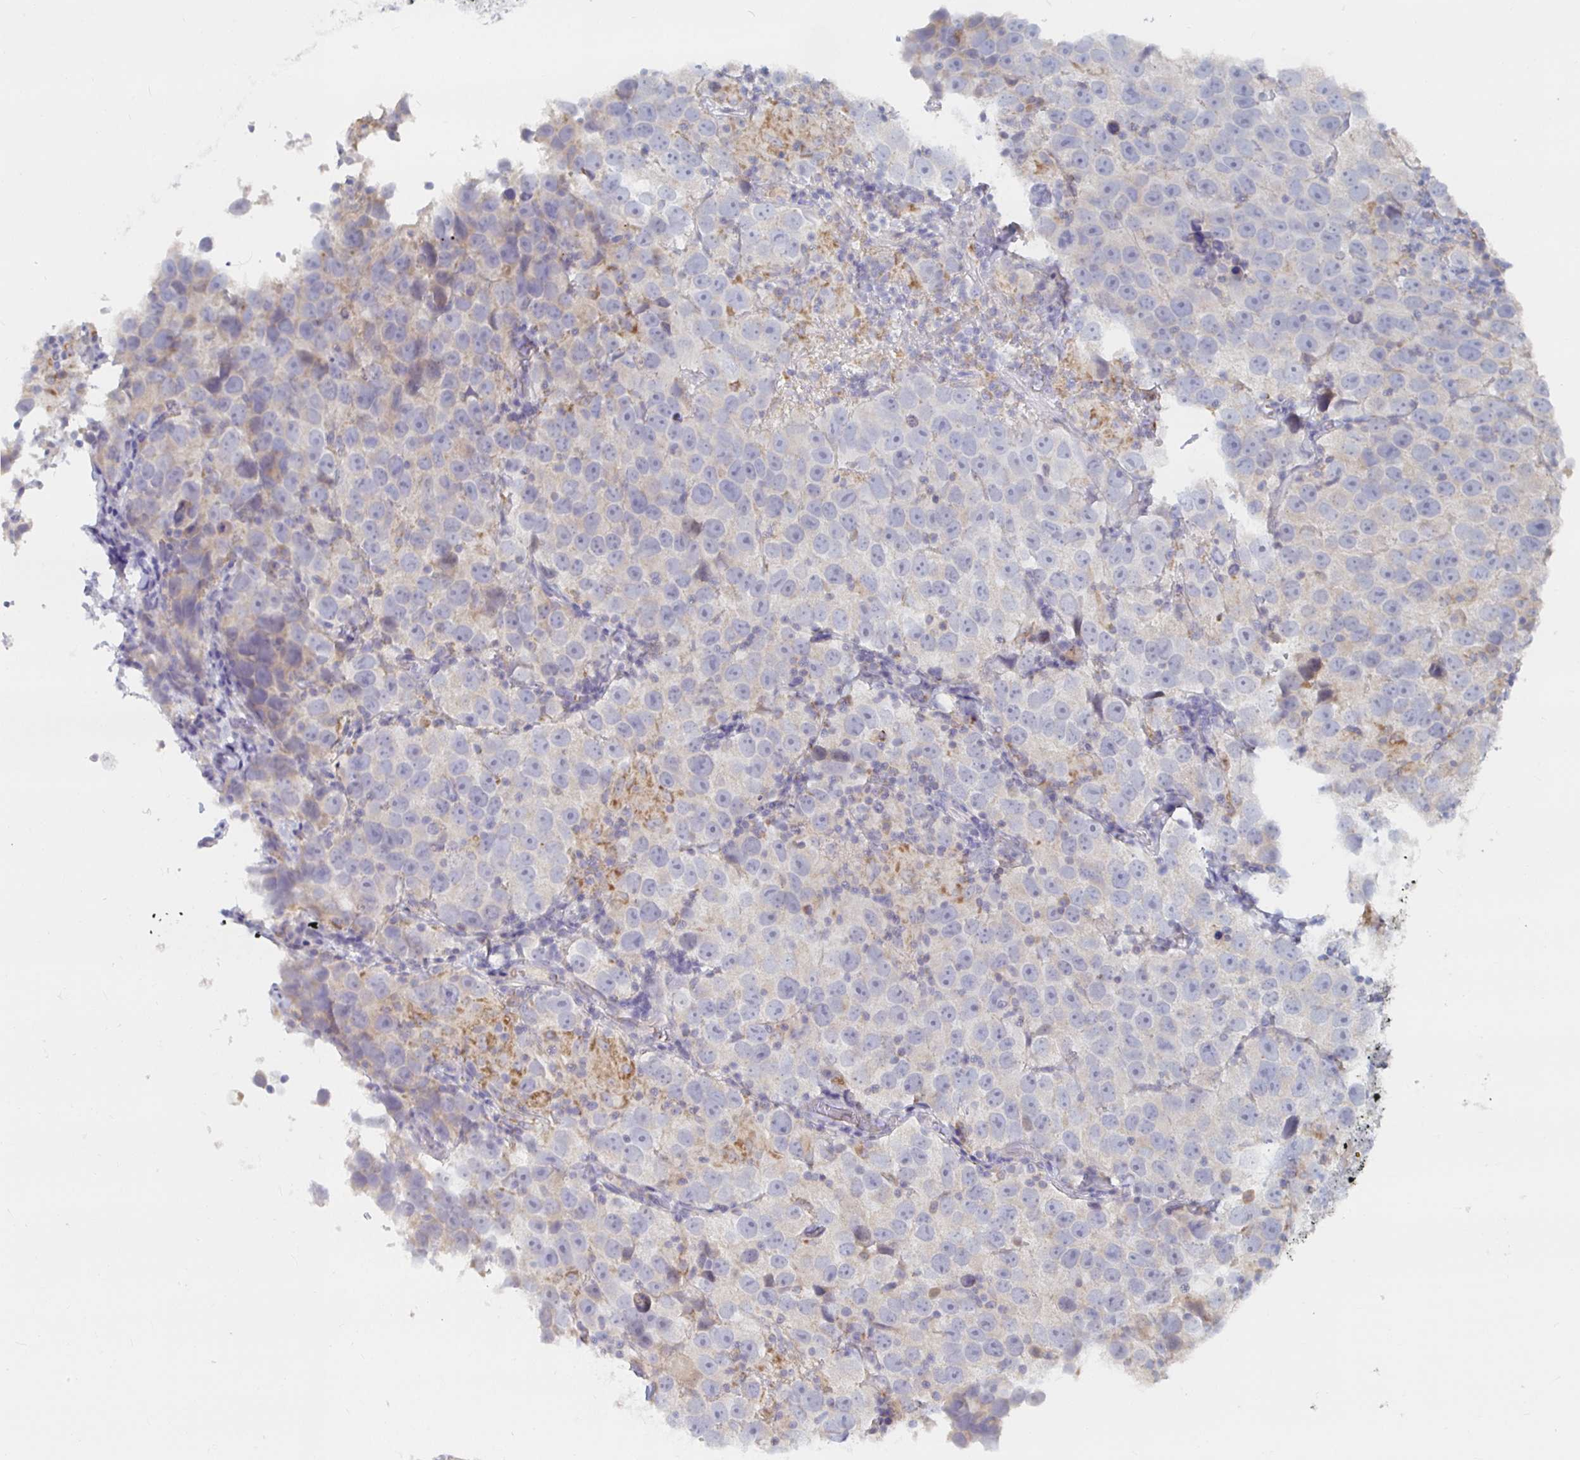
{"staining": {"intensity": "negative", "quantity": "none", "location": "none"}, "tissue": "testis cancer", "cell_type": "Tumor cells", "image_type": "cancer", "snomed": [{"axis": "morphology", "description": "Seminoma, NOS"}, {"axis": "topography", "description": "Testis"}], "caption": "This is an IHC micrograph of testis cancer. There is no expression in tumor cells.", "gene": "RNF144B", "patient": {"sex": "male", "age": 26}}